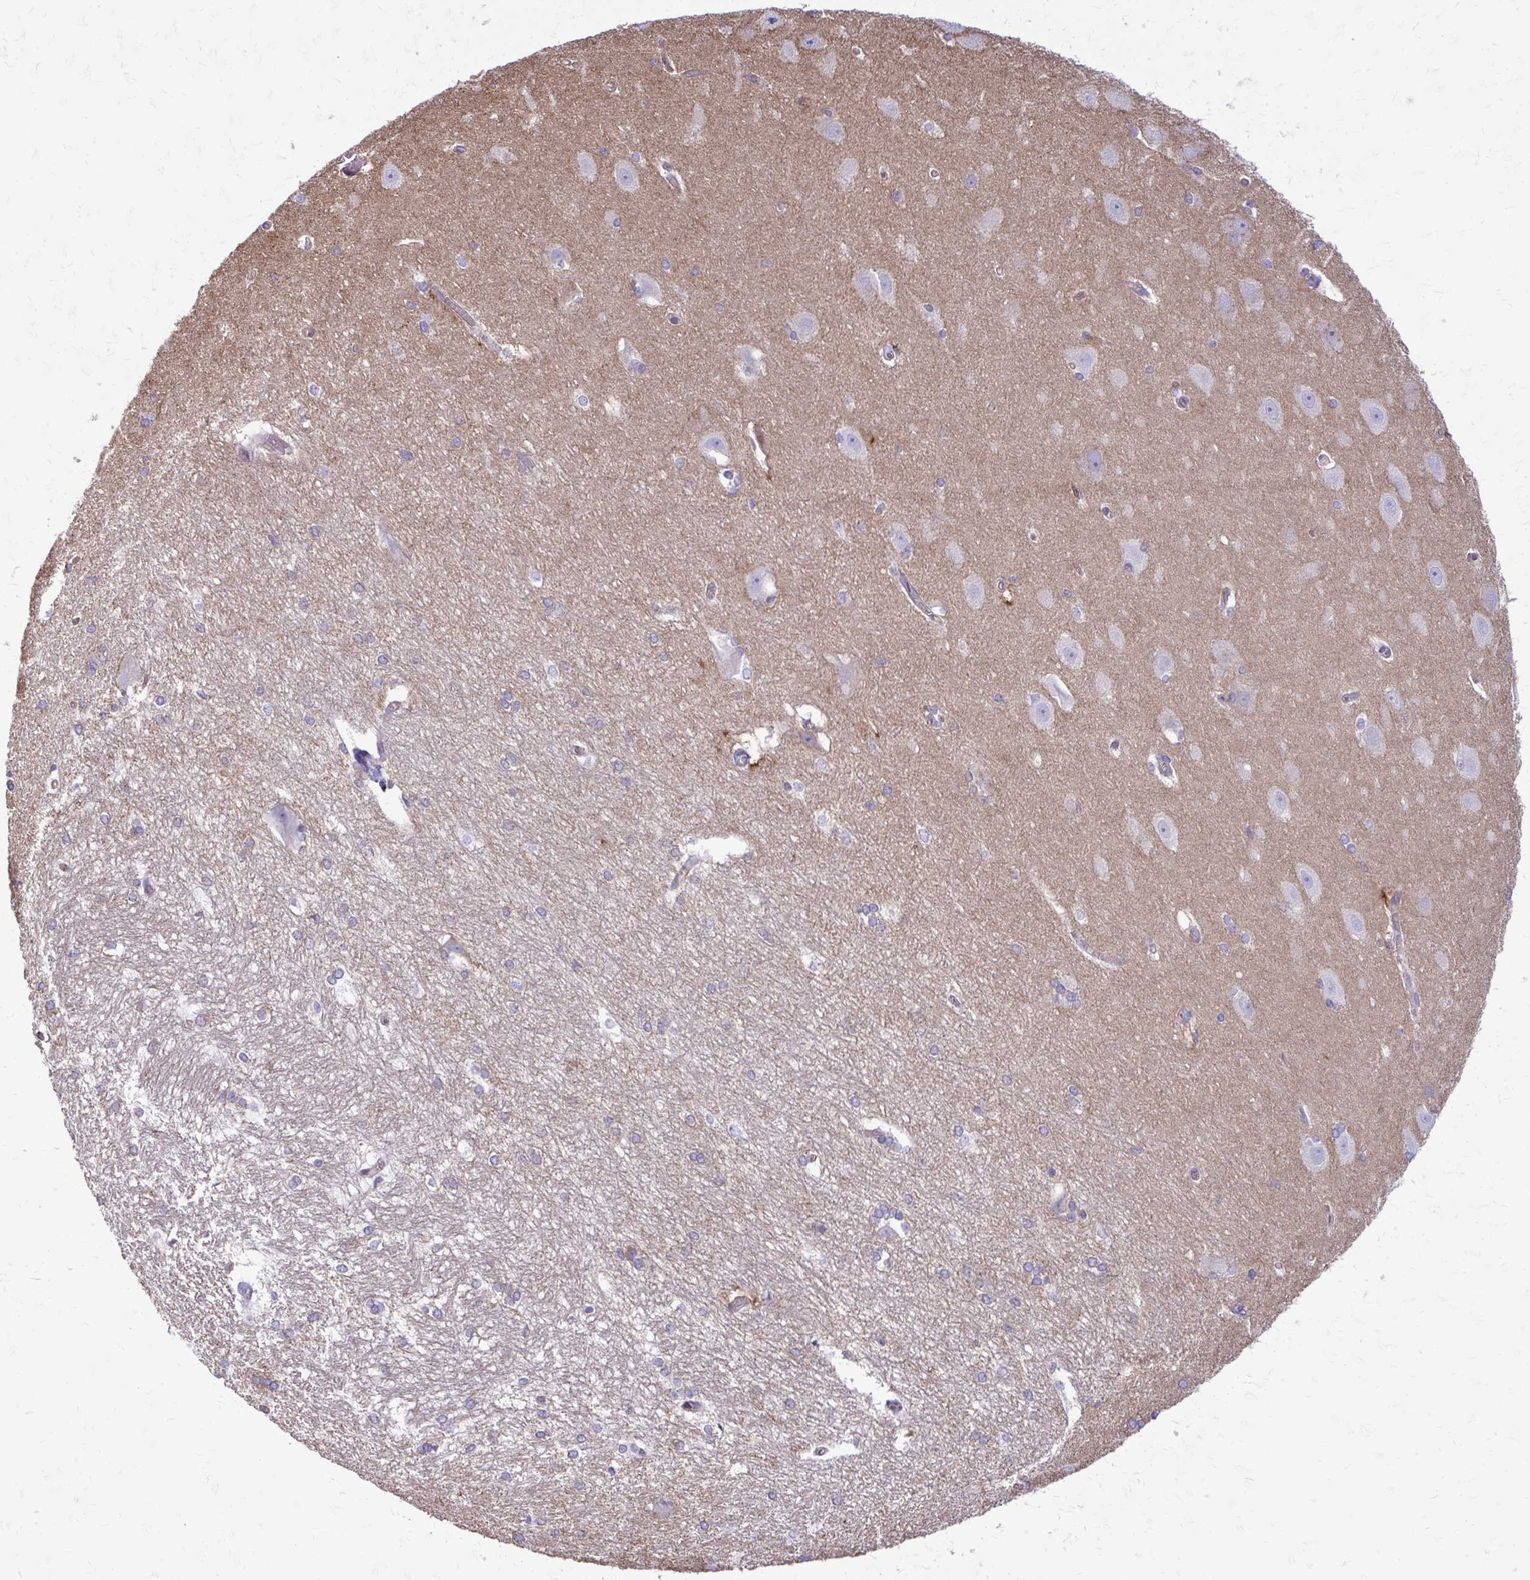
{"staining": {"intensity": "negative", "quantity": "none", "location": "none"}, "tissue": "hippocampus", "cell_type": "Glial cells", "image_type": "normal", "snomed": [{"axis": "morphology", "description": "Normal tissue, NOS"}, {"axis": "topography", "description": "Cerebral cortex"}, {"axis": "topography", "description": "Hippocampus"}], "caption": "This is a image of immunohistochemistry (IHC) staining of benign hippocampus, which shows no expression in glial cells. (DAB IHC, high magnification).", "gene": "CLTA", "patient": {"sex": "female", "age": 19}}